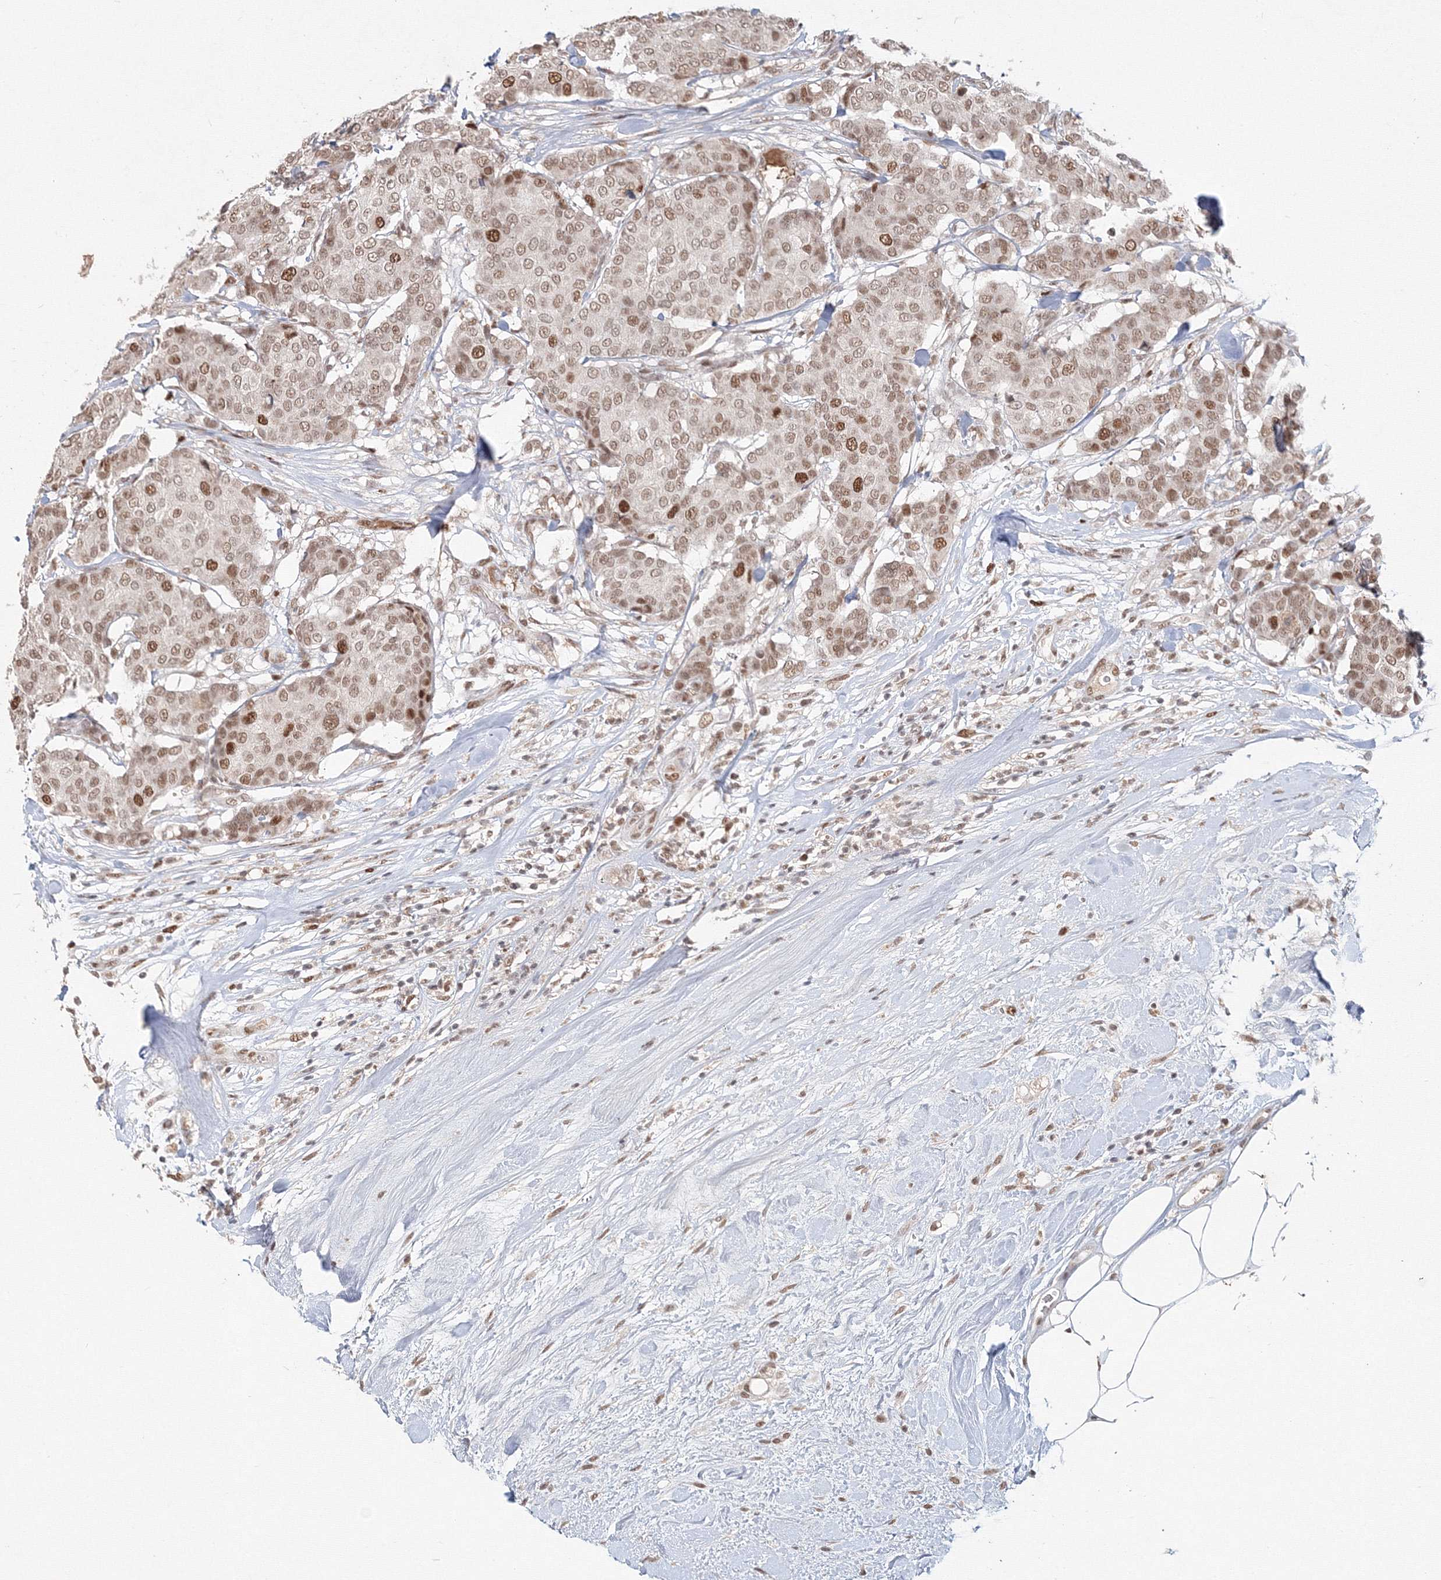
{"staining": {"intensity": "moderate", "quantity": ">75%", "location": "nuclear"}, "tissue": "breast cancer", "cell_type": "Tumor cells", "image_type": "cancer", "snomed": [{"axis": "morphology", "description": "Duct carcinoma"}, {"axis": "topography", "description": "Breast"}], "caption": "Protein analysis of breast infiltrating ductal carcinoma tissue demonstrates moderate nuclear expression in approximately >75% of tumor cells.", "gene": "IWS1", "patient": {"sex": "female", "age": 75}}